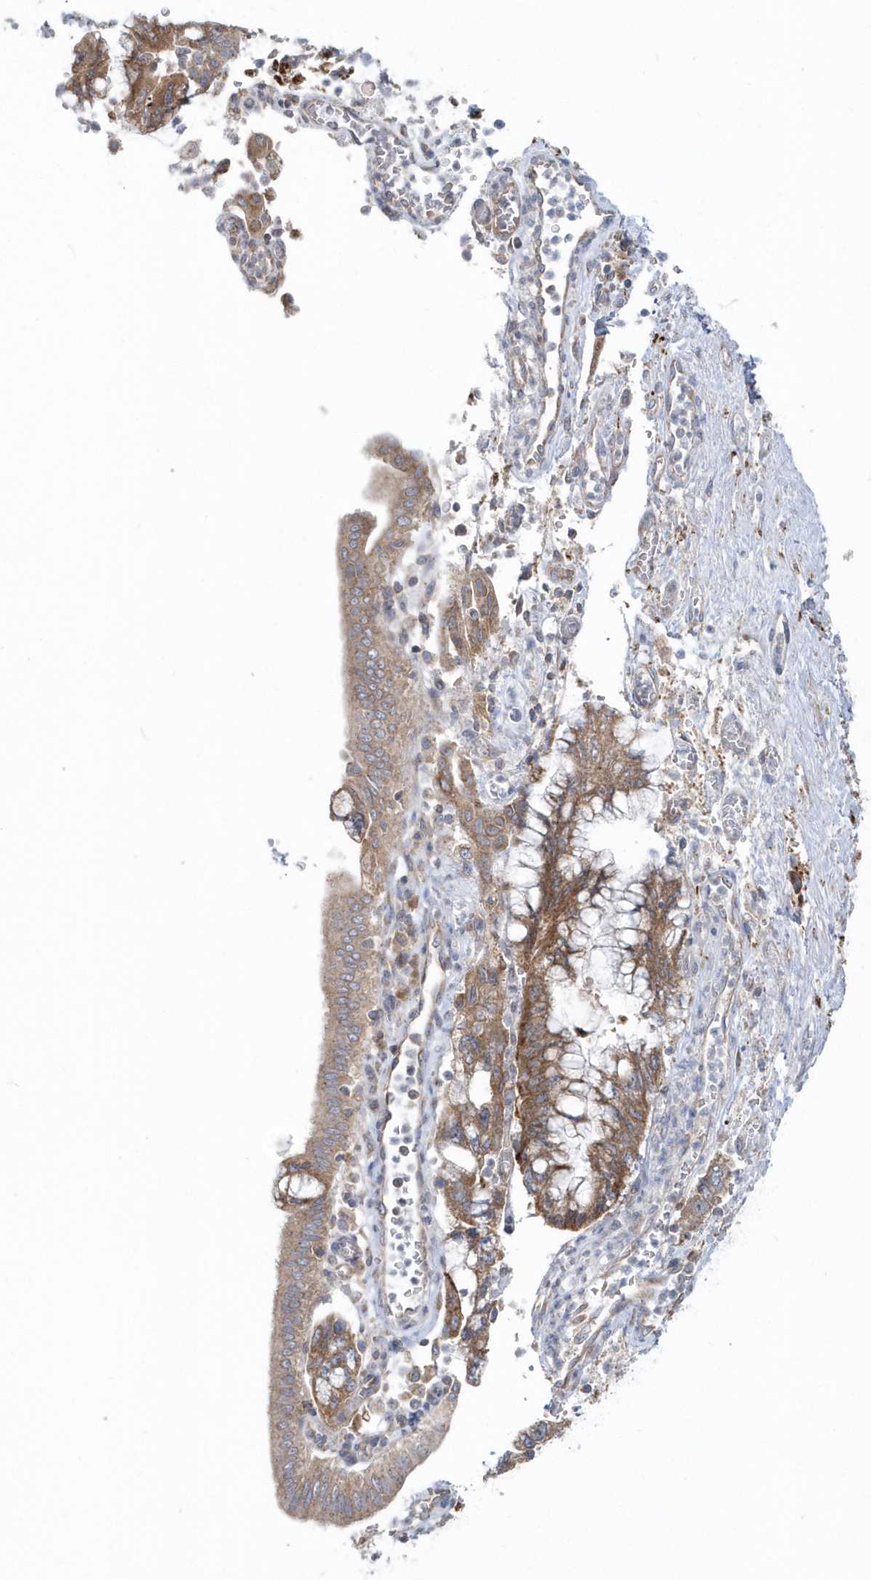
{"staining": {"intensity": "moderate", "quantity": ">75%", "location": "cytoplasmic/membranous"}, "tissue": "pancreatic cancer", "cell_type": "Tumor cells", "image_type": "cancer", "snomed": [{"axis": "morphology", "description": "Adenocarcinoma, NOS"}, {"axis": "topography", "description": "Pancreas"}], "caption": "Immunohistochemistry (IHC) image of neoplastic tissue: human pancreatic cancer stained using IHC displays medium levels of moderate protein expression localized specifically in the cytoplasmic/membranous of tumor cells, appearing as a cytoplasmic/membranous brown color.", "gene": "EIF3C", "patient": {"sex": "female", "age": 73}}